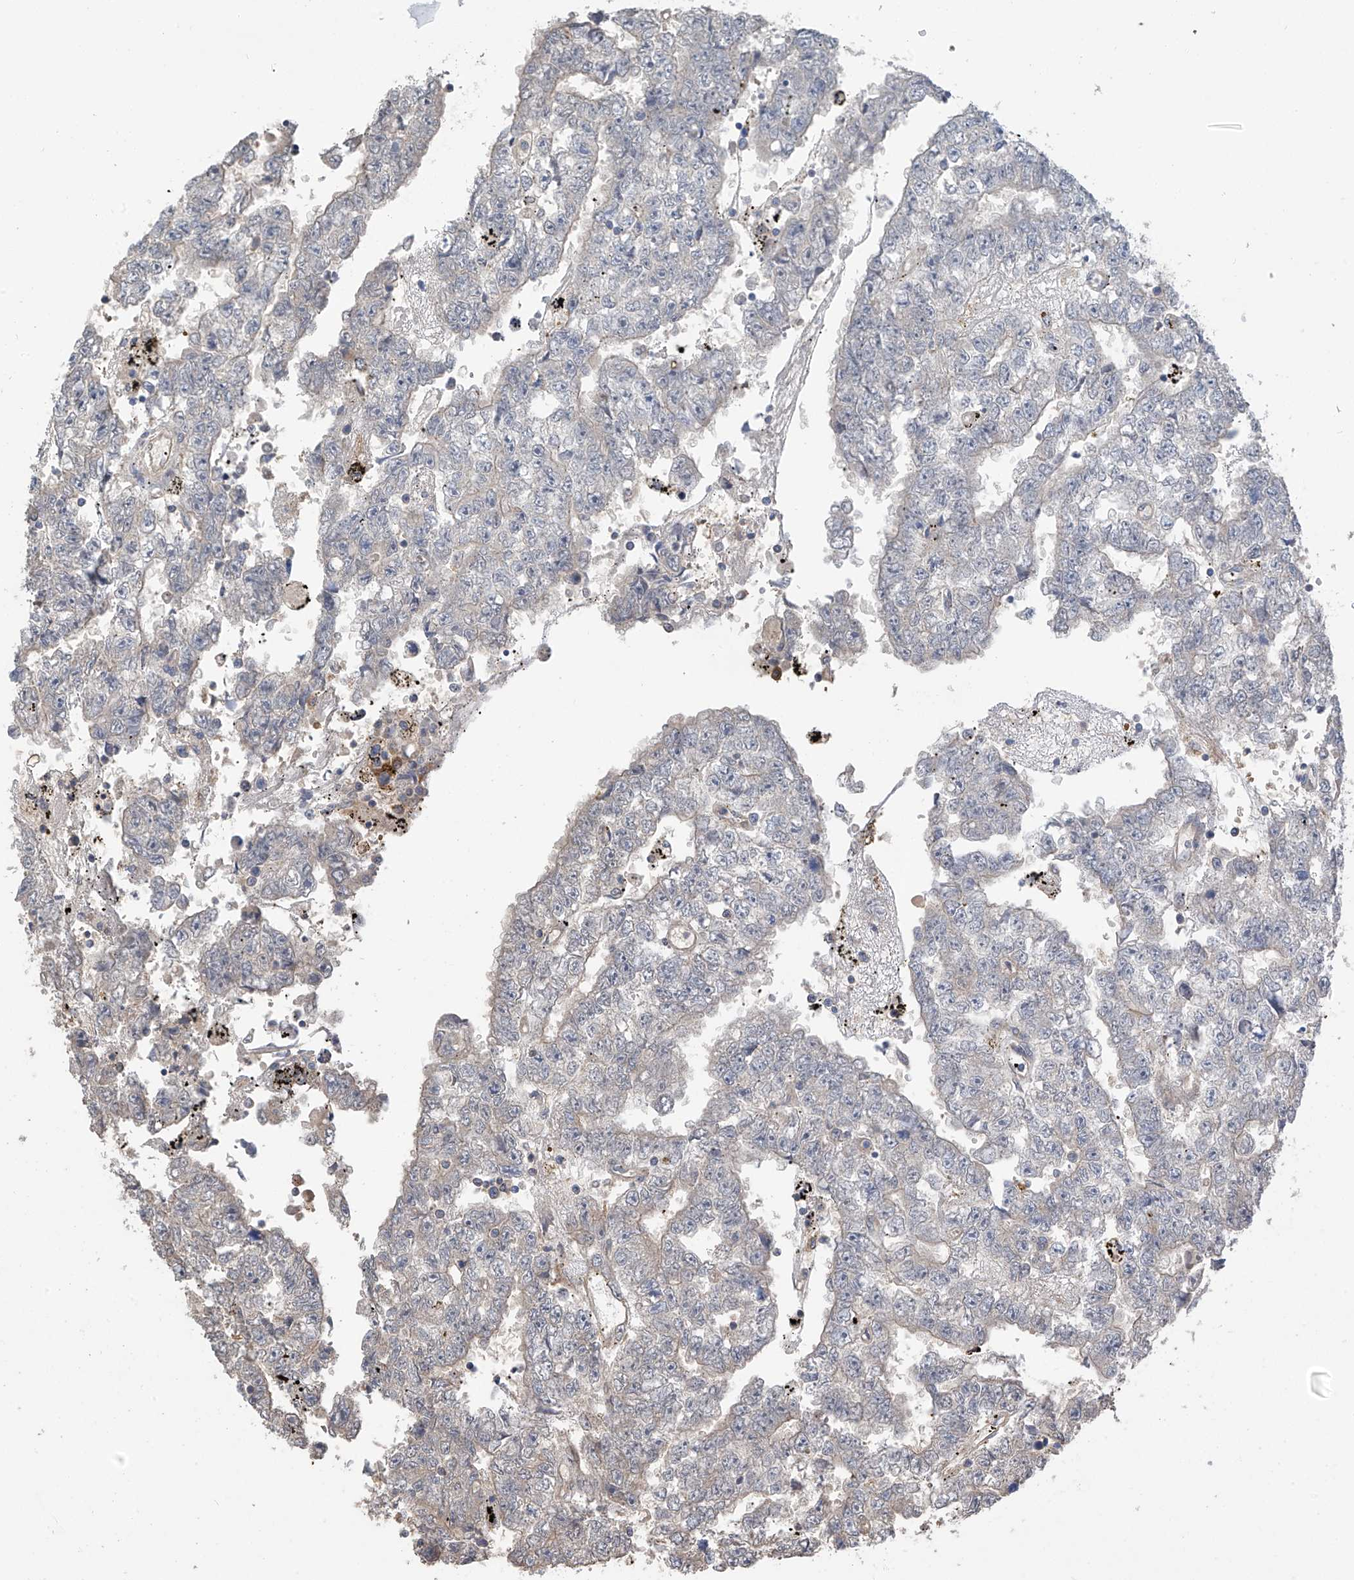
{"staining": {"intensity": "negative", "quantity": "none", "location": "none"}, "tissue": "testis cancer", "cell_type": "Tumor cells", "image_type": "cancer", "snomed": [{"axis": "morphology", "description": "Carcinoma, Embryonal, NOS"}, {"axis": "topography", "description": "Testis"}], "caption": "Immunohistochemistry (IHC) of human testis embryonal carcinoma demonstrates no positivity in tumor cells. Nuclei are stained in blue.", "gene": "PHACTR4", "patient": {"sex": "male", "age": 25}}